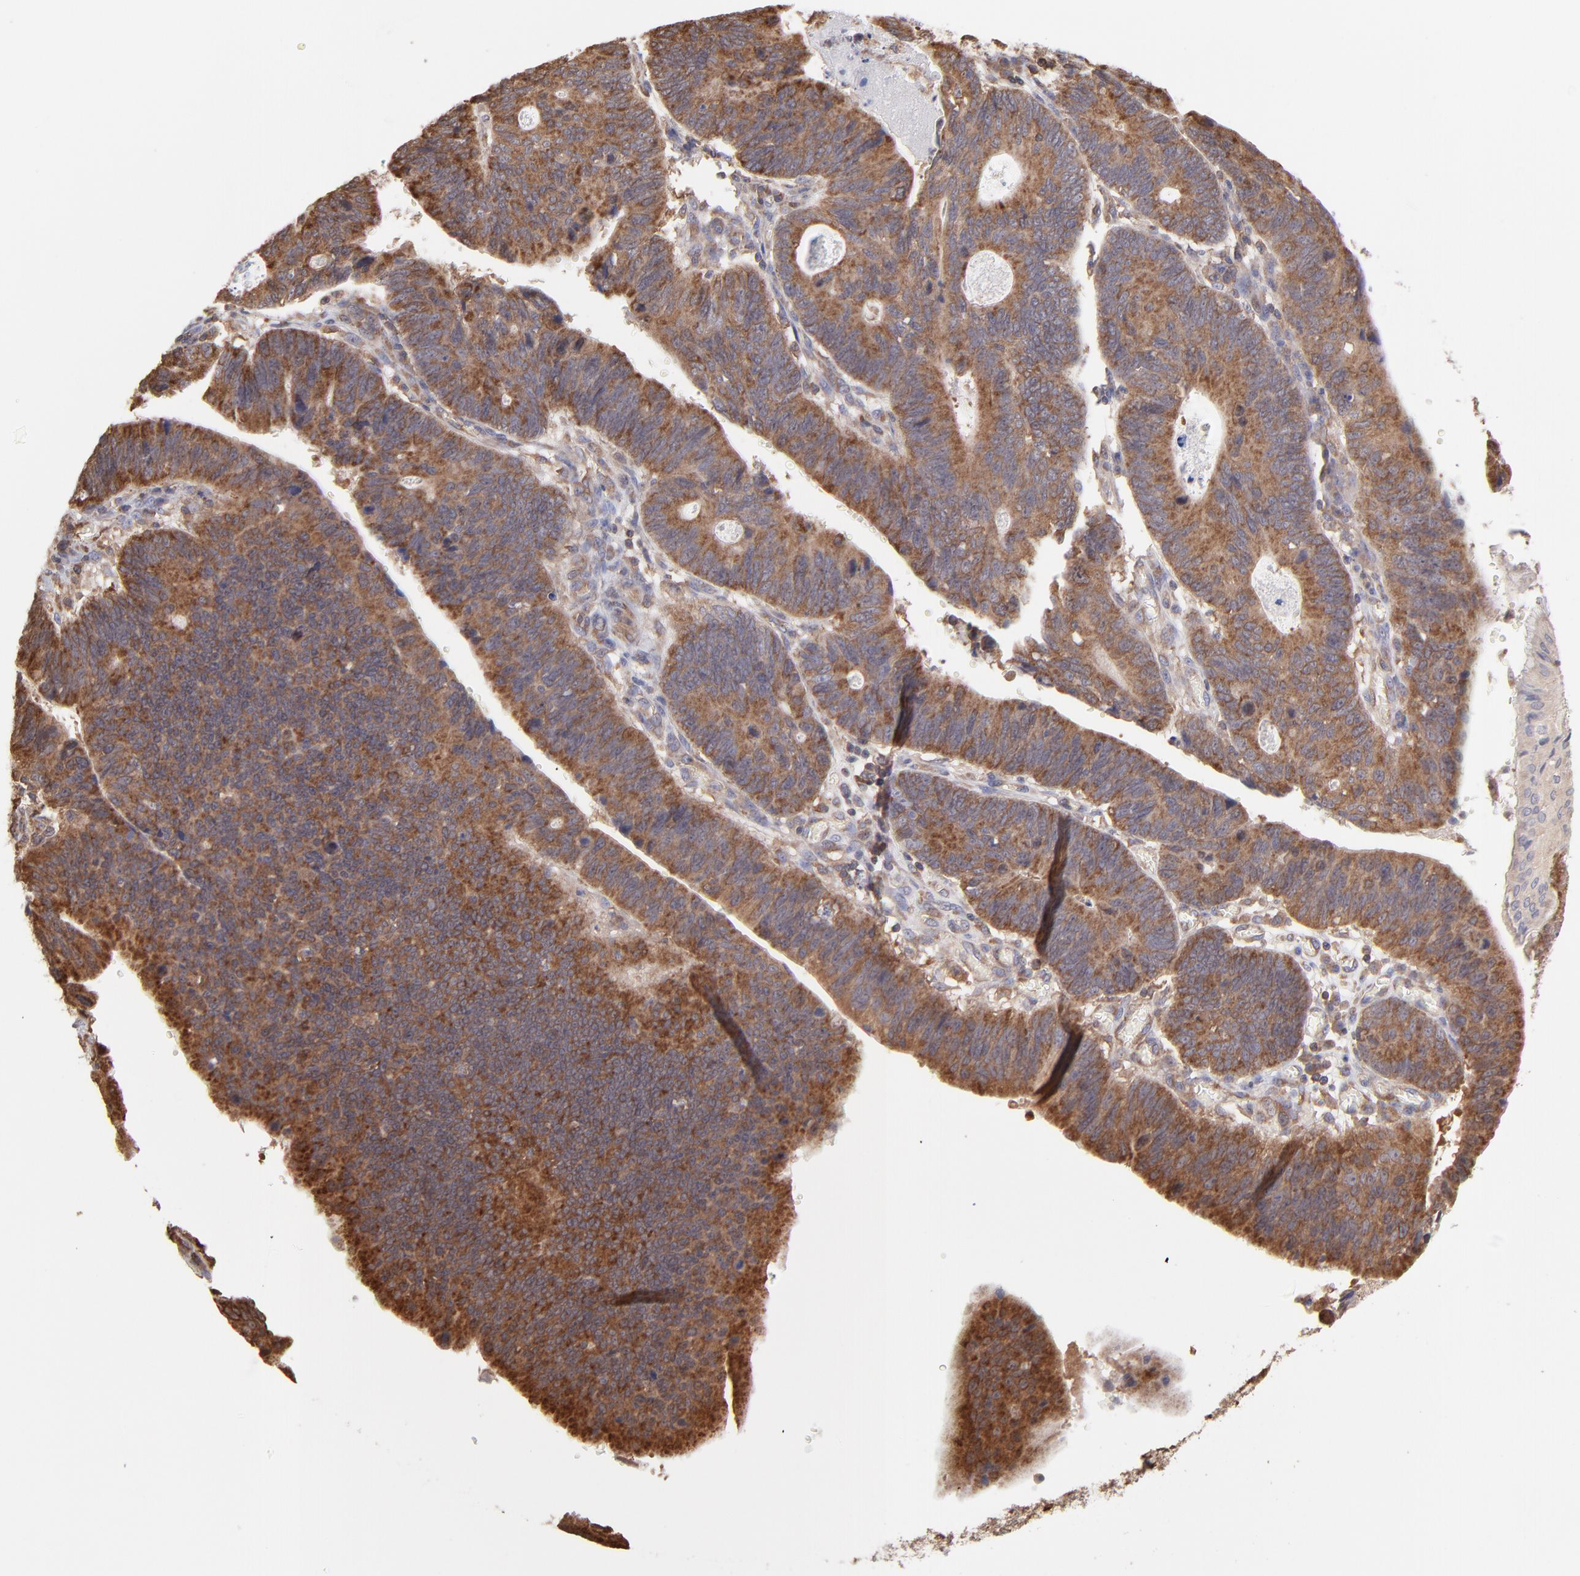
{"staining": {"intensity": "moderate", "quantity": ">75%", "location": "cytoplasmic/membranous"}, "tissue": "stomach cancer", "cell_type": "Tumor cells", "image_type": "cancer", "snomed": [{"axis": "morphology", "description": "Adenocarcinoma, NOS"}, {"axis": "topography", "description": "Stomach"}], "caption": "The micrograph exhibits immunohistochemical staining of adenocarcinoma (stomach). There is moderate cytoplasmic/membranous positivity is identified in approximately >75% of tumor cells.", "gene": "MAPRE1", "patient": {"sex": "male", "age": 59}}